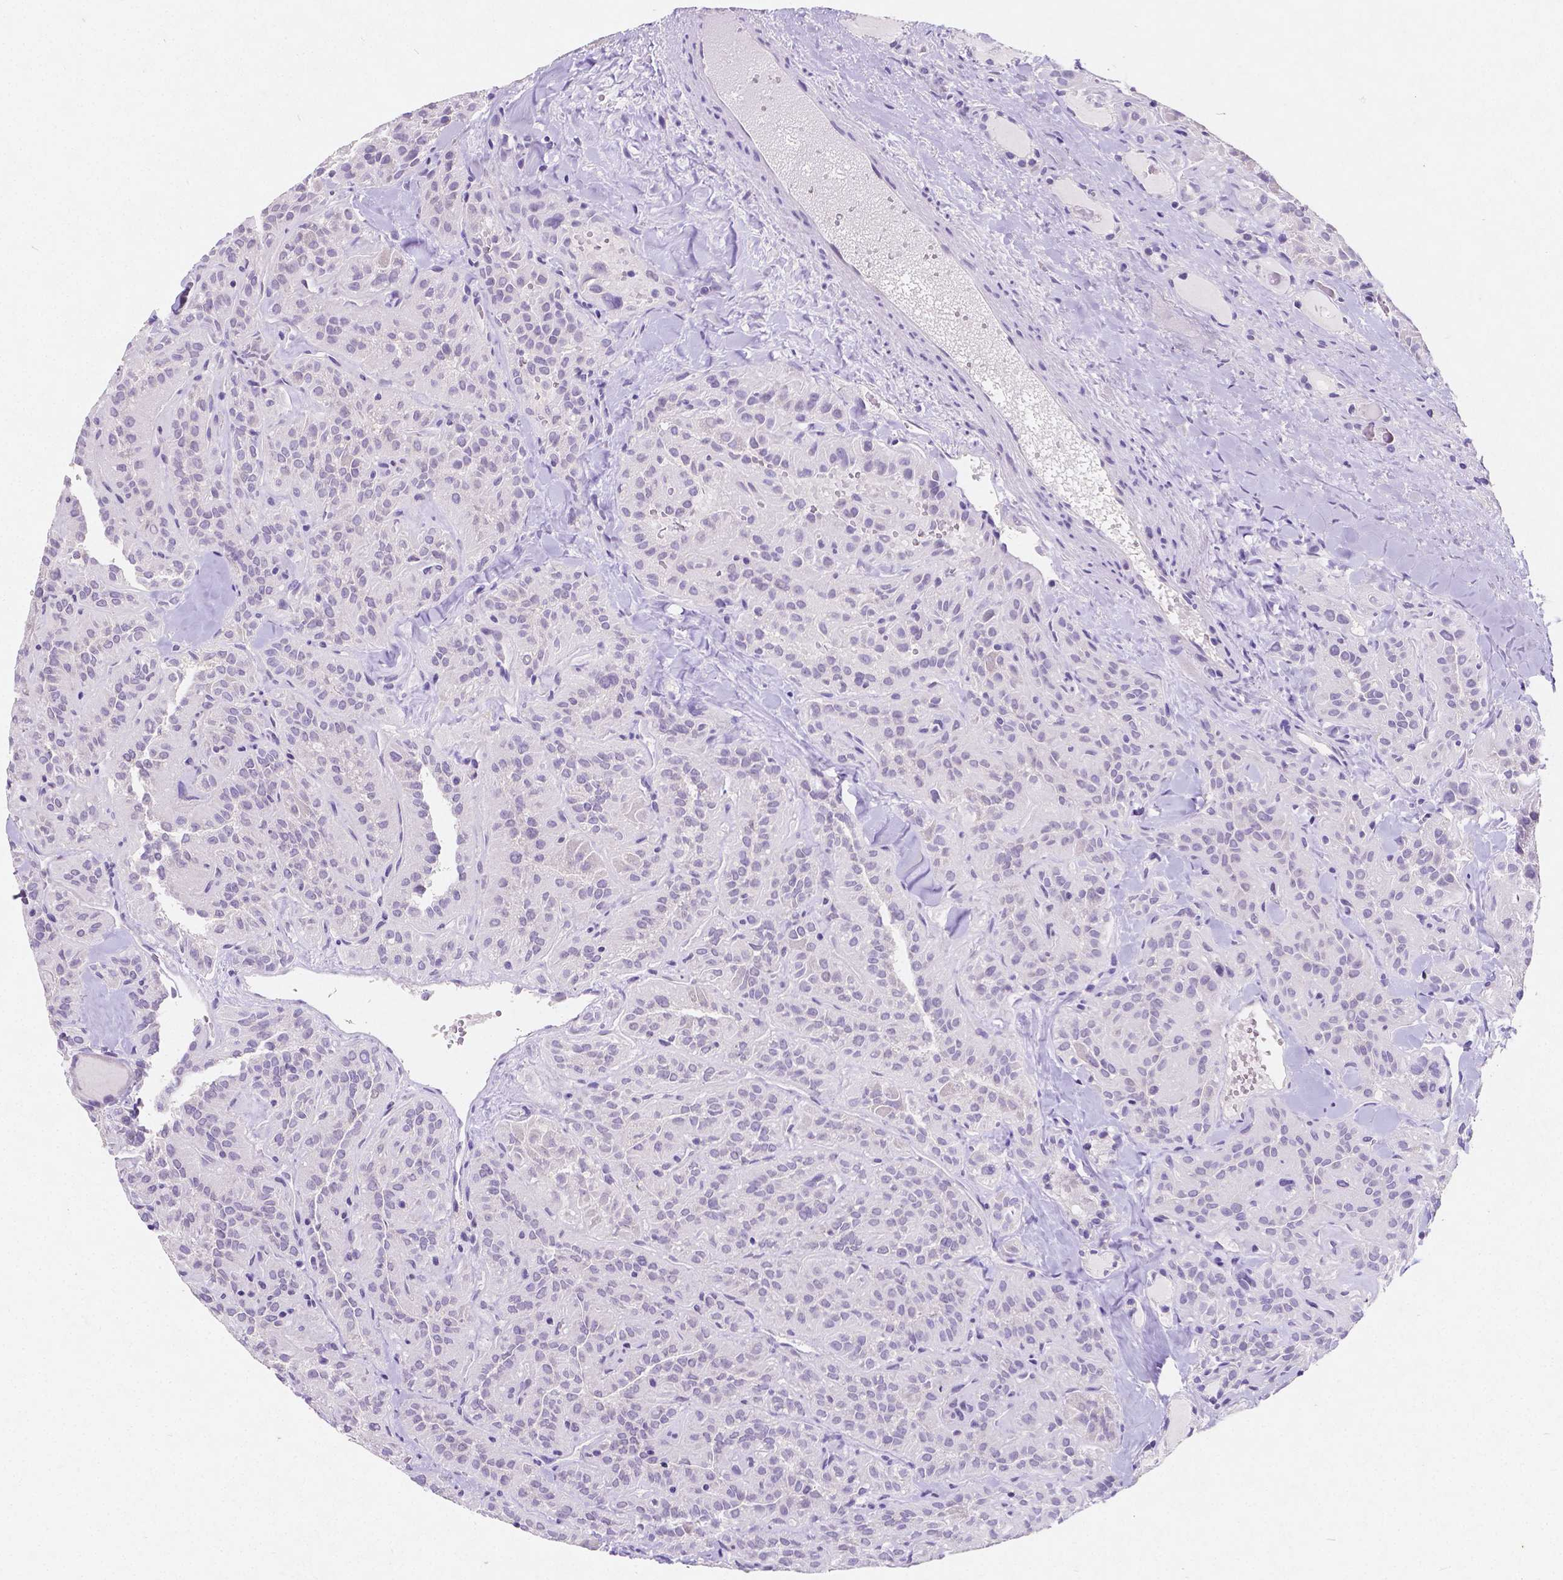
{"staining": {"intensity": "negative", "quantity": "none", "location": "none"}, "tissue": "thyroid cancer", "cell_type": "Tumor cells", "image_type": "cancer", "snomed": [{"axis": "morphology", "description": "Papillary adenocarcinoma, NOS"}, {"axis": "topography", "description": "Thyroid gland"}], "caption": "Tumor cells show no significant staining in thyroid papillary adenocarcinoma.", "gene": "SATB2", "patient": {"sex": "female", "age": 45}}